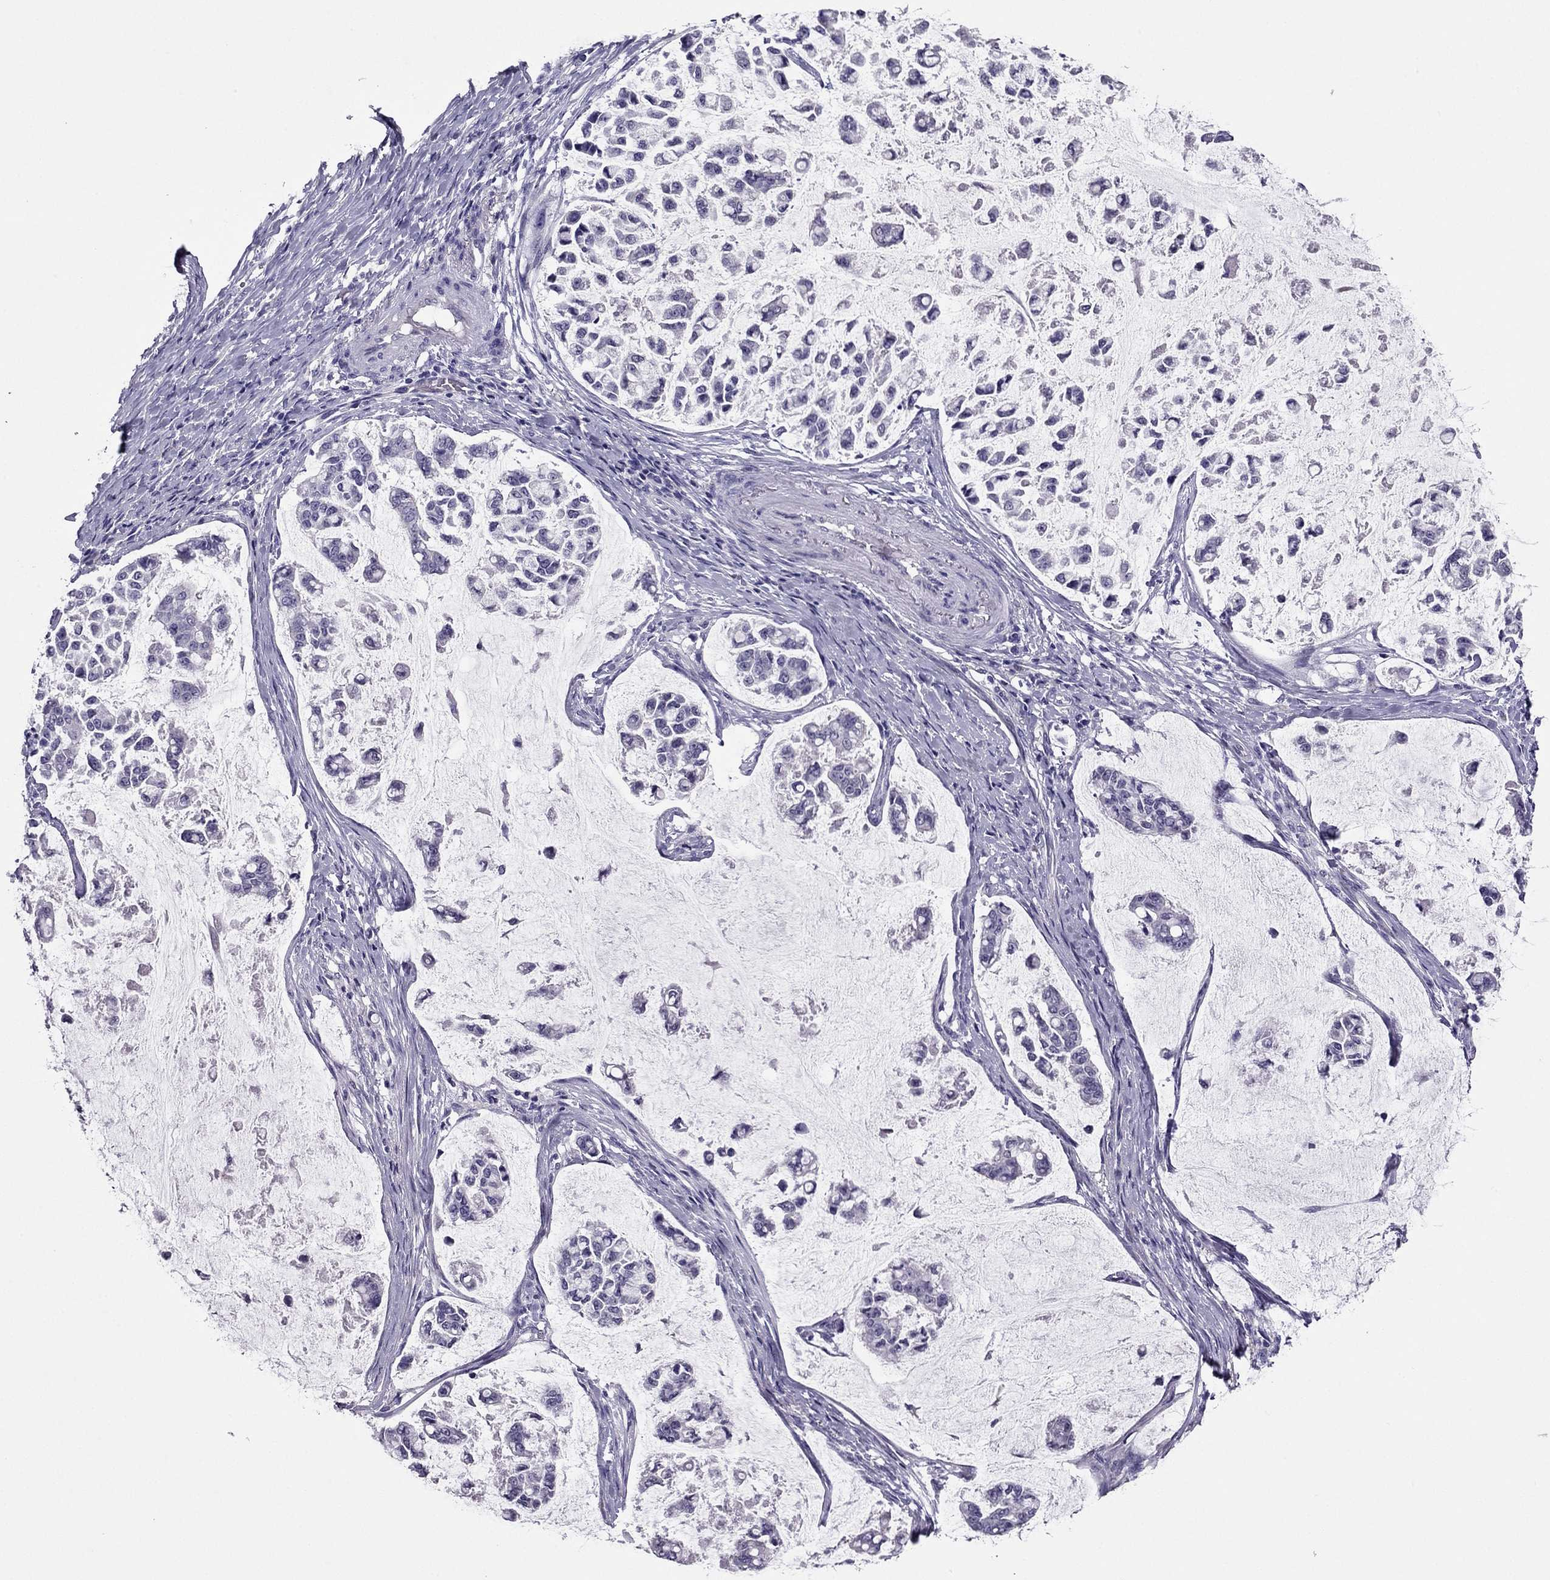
{"staining": {"intensity": "negative", "quantity": "none", "location": "none"}, "tissue": "stomach cancer", "cell_type": "Tumor cells", "image_type": "cancer", "snomed": [{"axis": "morphology", "description": "Adenocarcinoma, NOS"}, {"axis": "topography", "description": "Stomach"}], "caption": "Immunohistochemistry photomicrograph of human adenocarcinoma (stomach) stained for a protein (brown), which shows no positivity in tumor cells.", "gene": "PDE6A", "patient": {"sex": "male", "age": 82}}